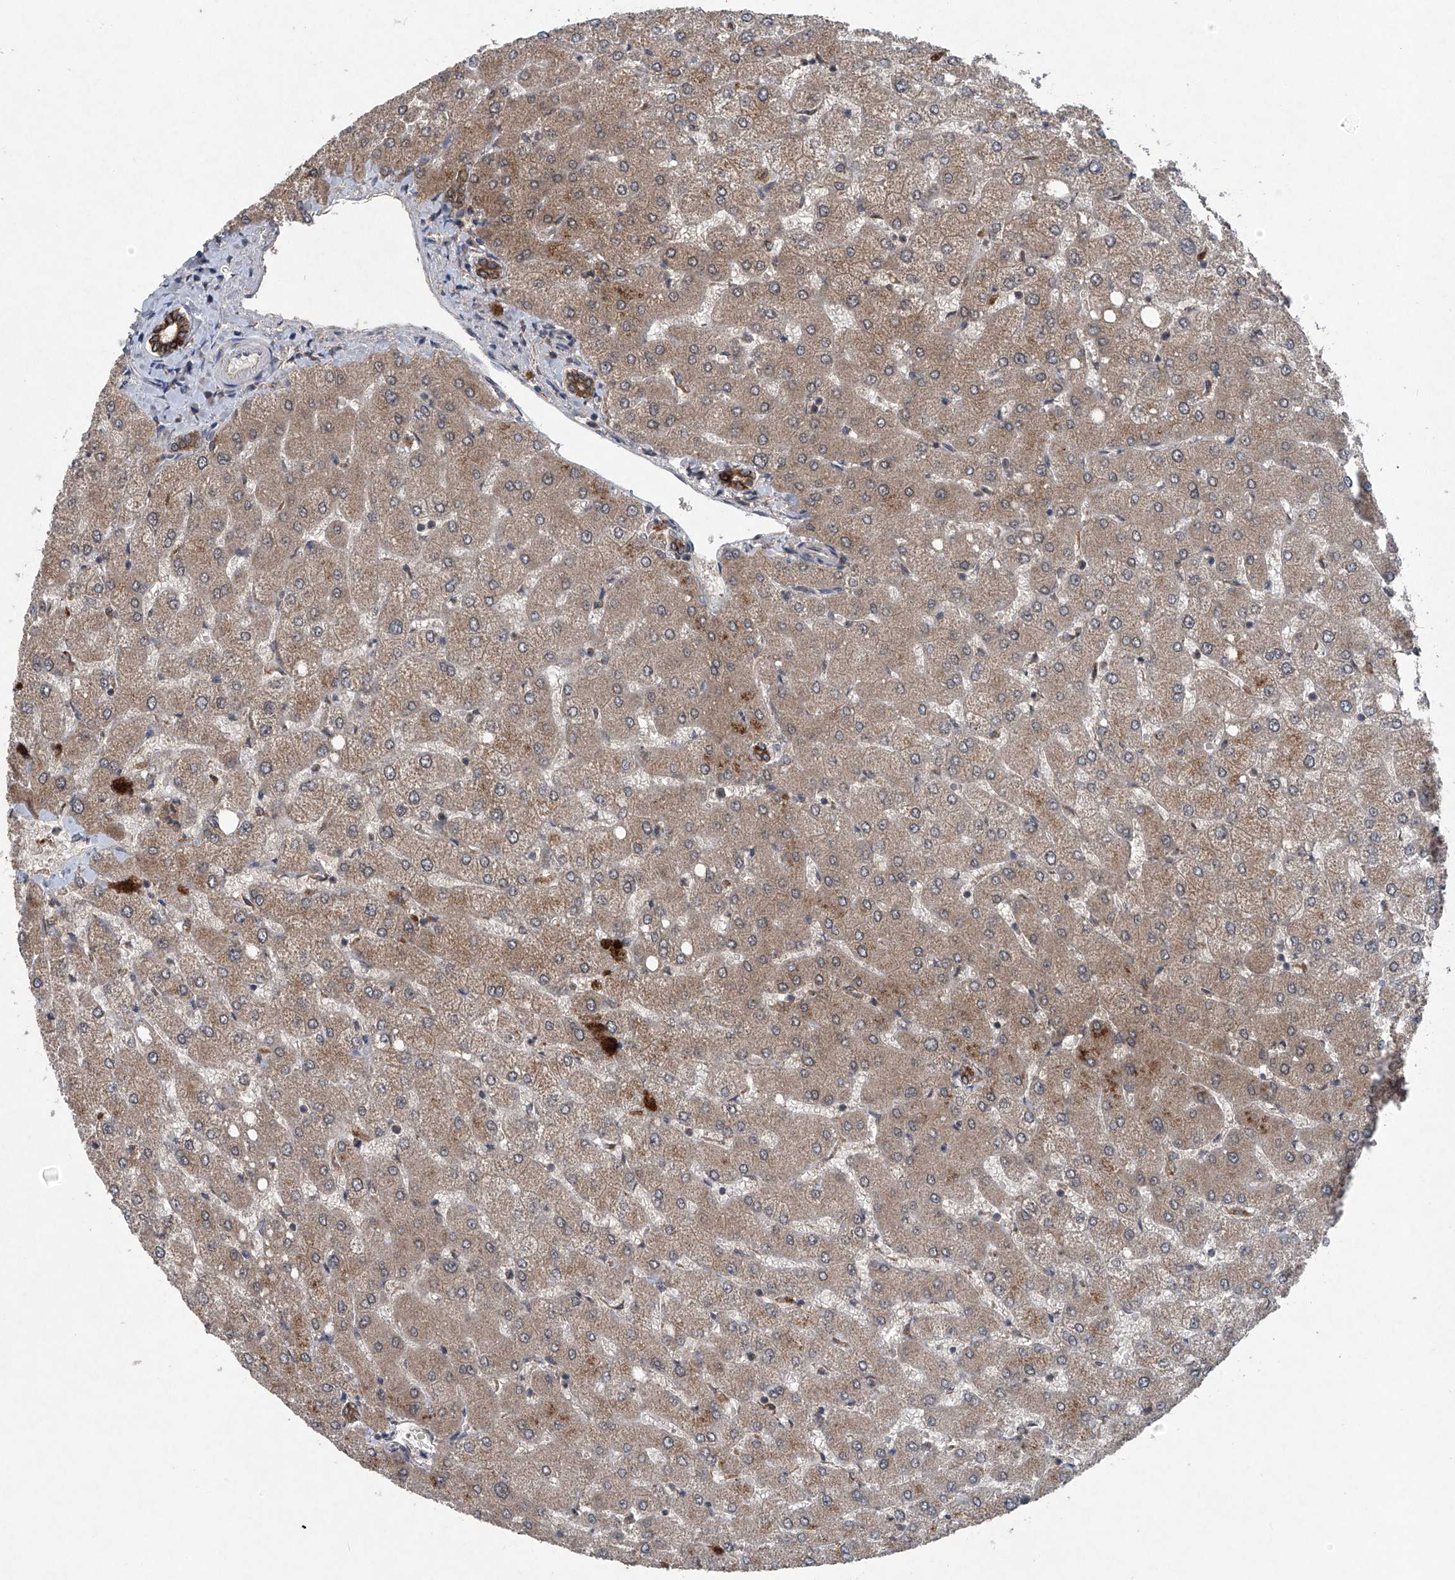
{"staining": {"intensity": "strong", "quantity": ">75%", "location": "cytoplasmic/membranous"}, "tissue": "liver", "cell_type": "Cholangiocytes", "image_type": "normal", "snomed": [{"axis": "morphology", "description": "Normal tissue, NOS"}, {"axis": "topography", "description": "Liver"}], "caption": "Protein analysis of normal liver demonstrates strong cytoplasmic/membranous positivity in about >75% of cholangiocytes. The staining was performed using DAB, with brown indicating positive protein expression. Nuclei are stained blue with hematoxylin.", "gene": "SUMF2", "patient": {"sex": "female", "age": 54}}